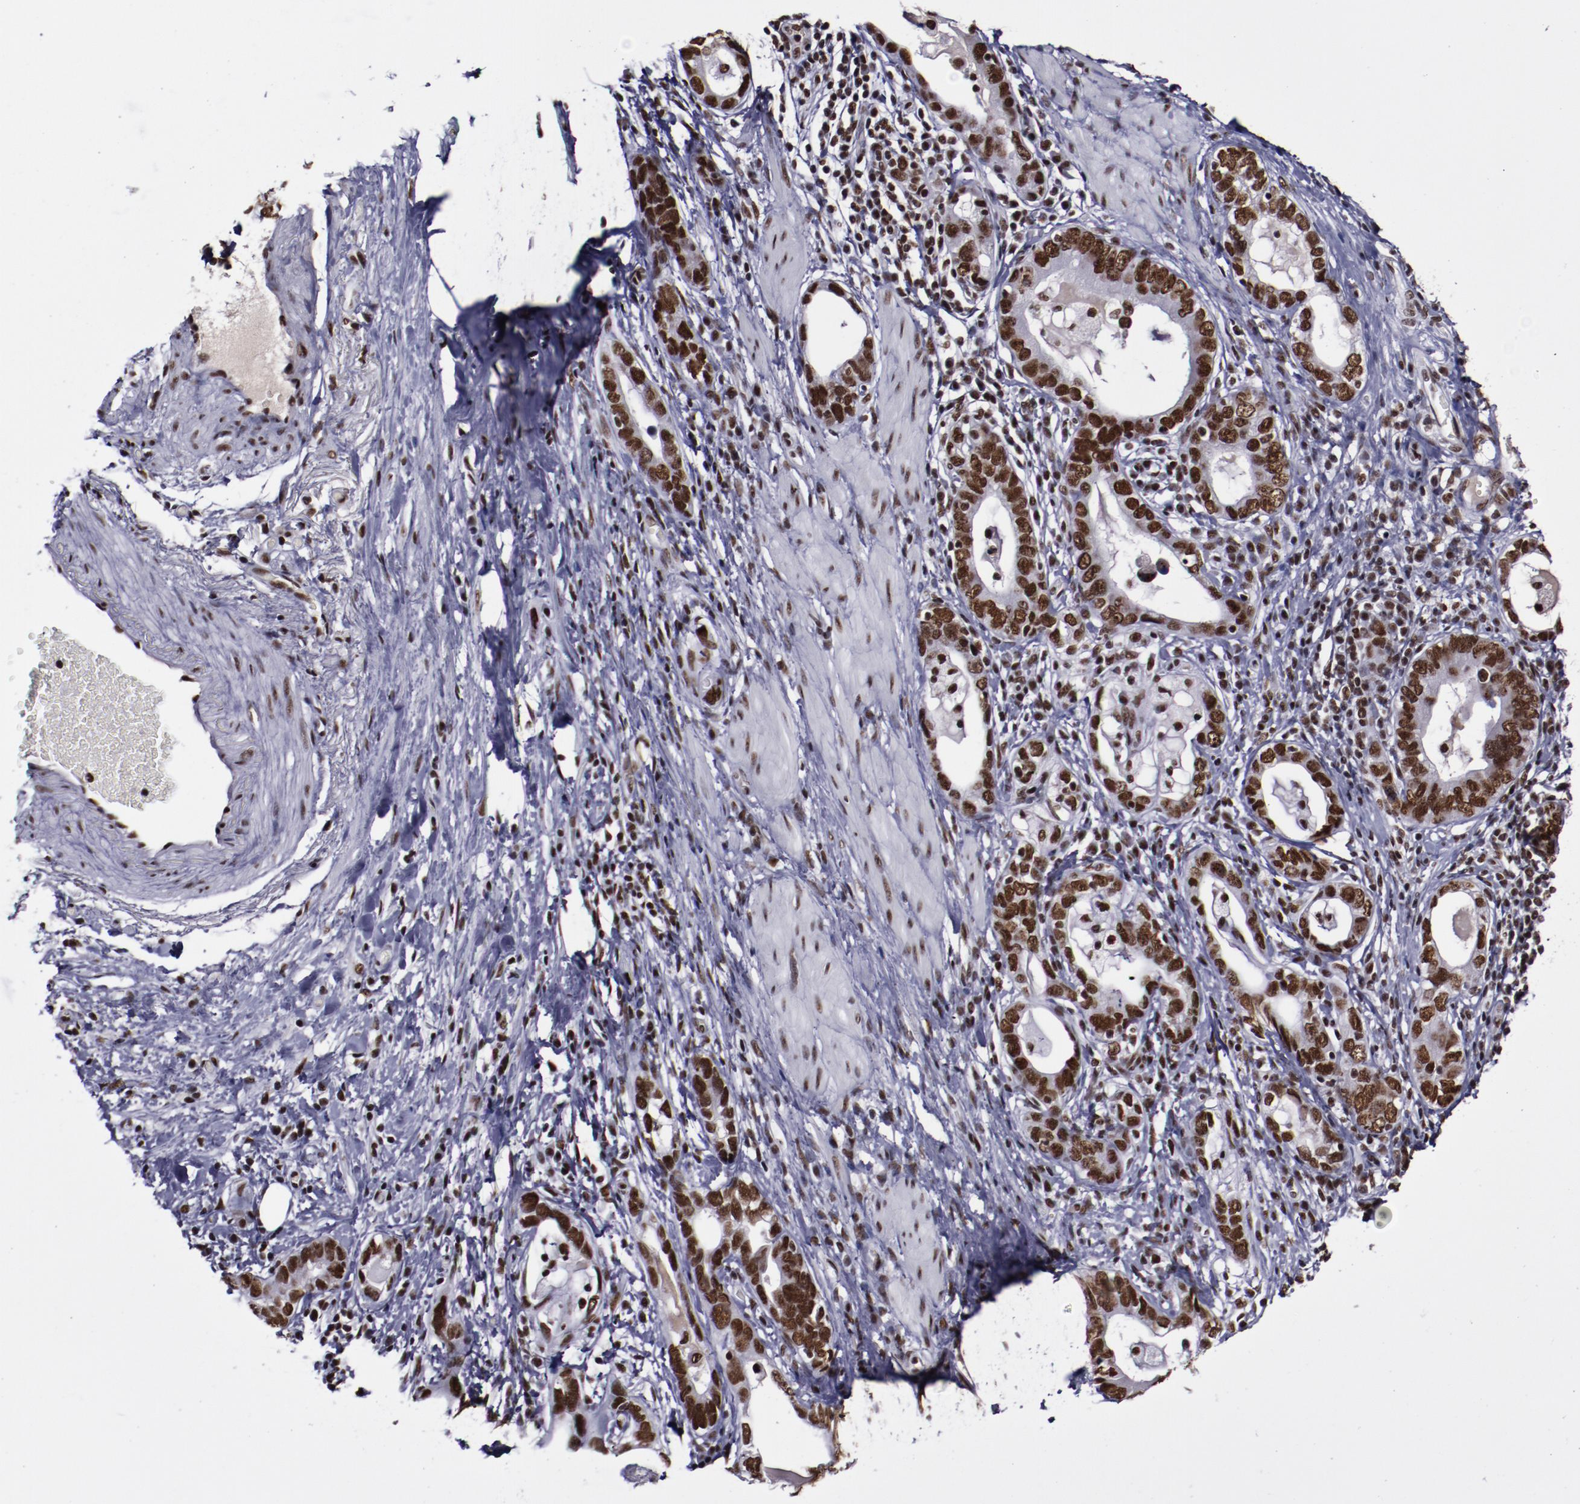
{"staining": {"intensity": "strong", "quantity": ">75%", "location": "nuclear"}, "tissue": "stomach cancer", "cell_type": "Tumor cells", "image_type": "cancer", "snomed": [{"axis": "morphology", "description": "Adenocarcinoma, NOS"}, {"axis": "topography", "description": "Stomach, lower"}], "caption": "This image displays immunohistochemistry (IHC) staining of human stomach adenocarcinoma, with high strong nuclear expression in approximately >75% of tumor cells.", "gene": "ERH", "patient": {"sex": "female", "age": 93}}